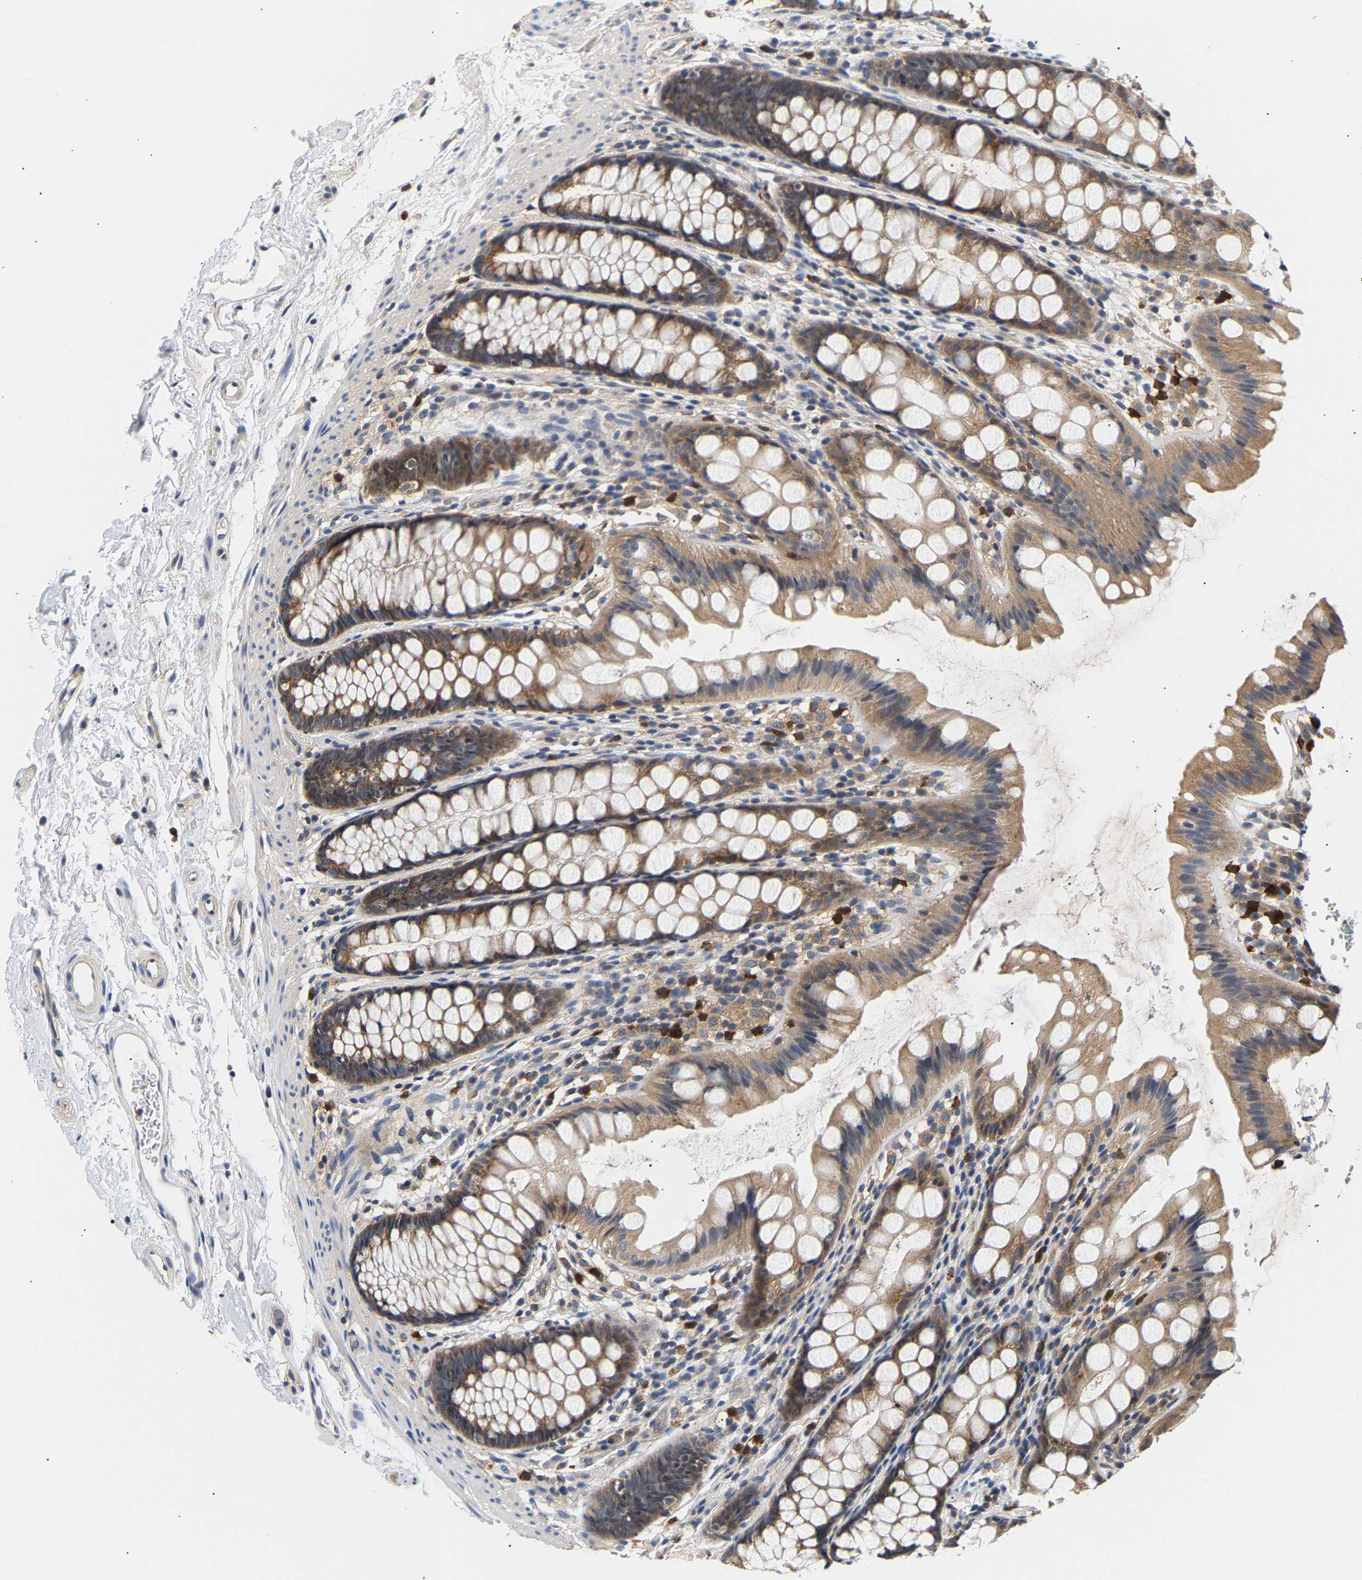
{"staining": {"intensity": "moderate", "quantity": ">75%", "location": "cytoplasmic/membranous"}, "tissue": "rectum", "cell_type": "Glandular cells", "image_type": "normal", "snomed": [{"axis": "morphology", "description": "Normal tissue, NOS"}, {"axis": "topography", "description": "Rectum"}], "caption": "Immunohistochemistry (IHC) micrograph of unremarkable rectum: rectum stained using immunohistochemistry shows medium levels of moderate protein expression localized specifically in the cytoplasmic/membranous of glandular cells, appearing as a cytoplasmic/membranous brown color.", "gene": "PPID", "patient": {"sex": "female", "age": 65}}